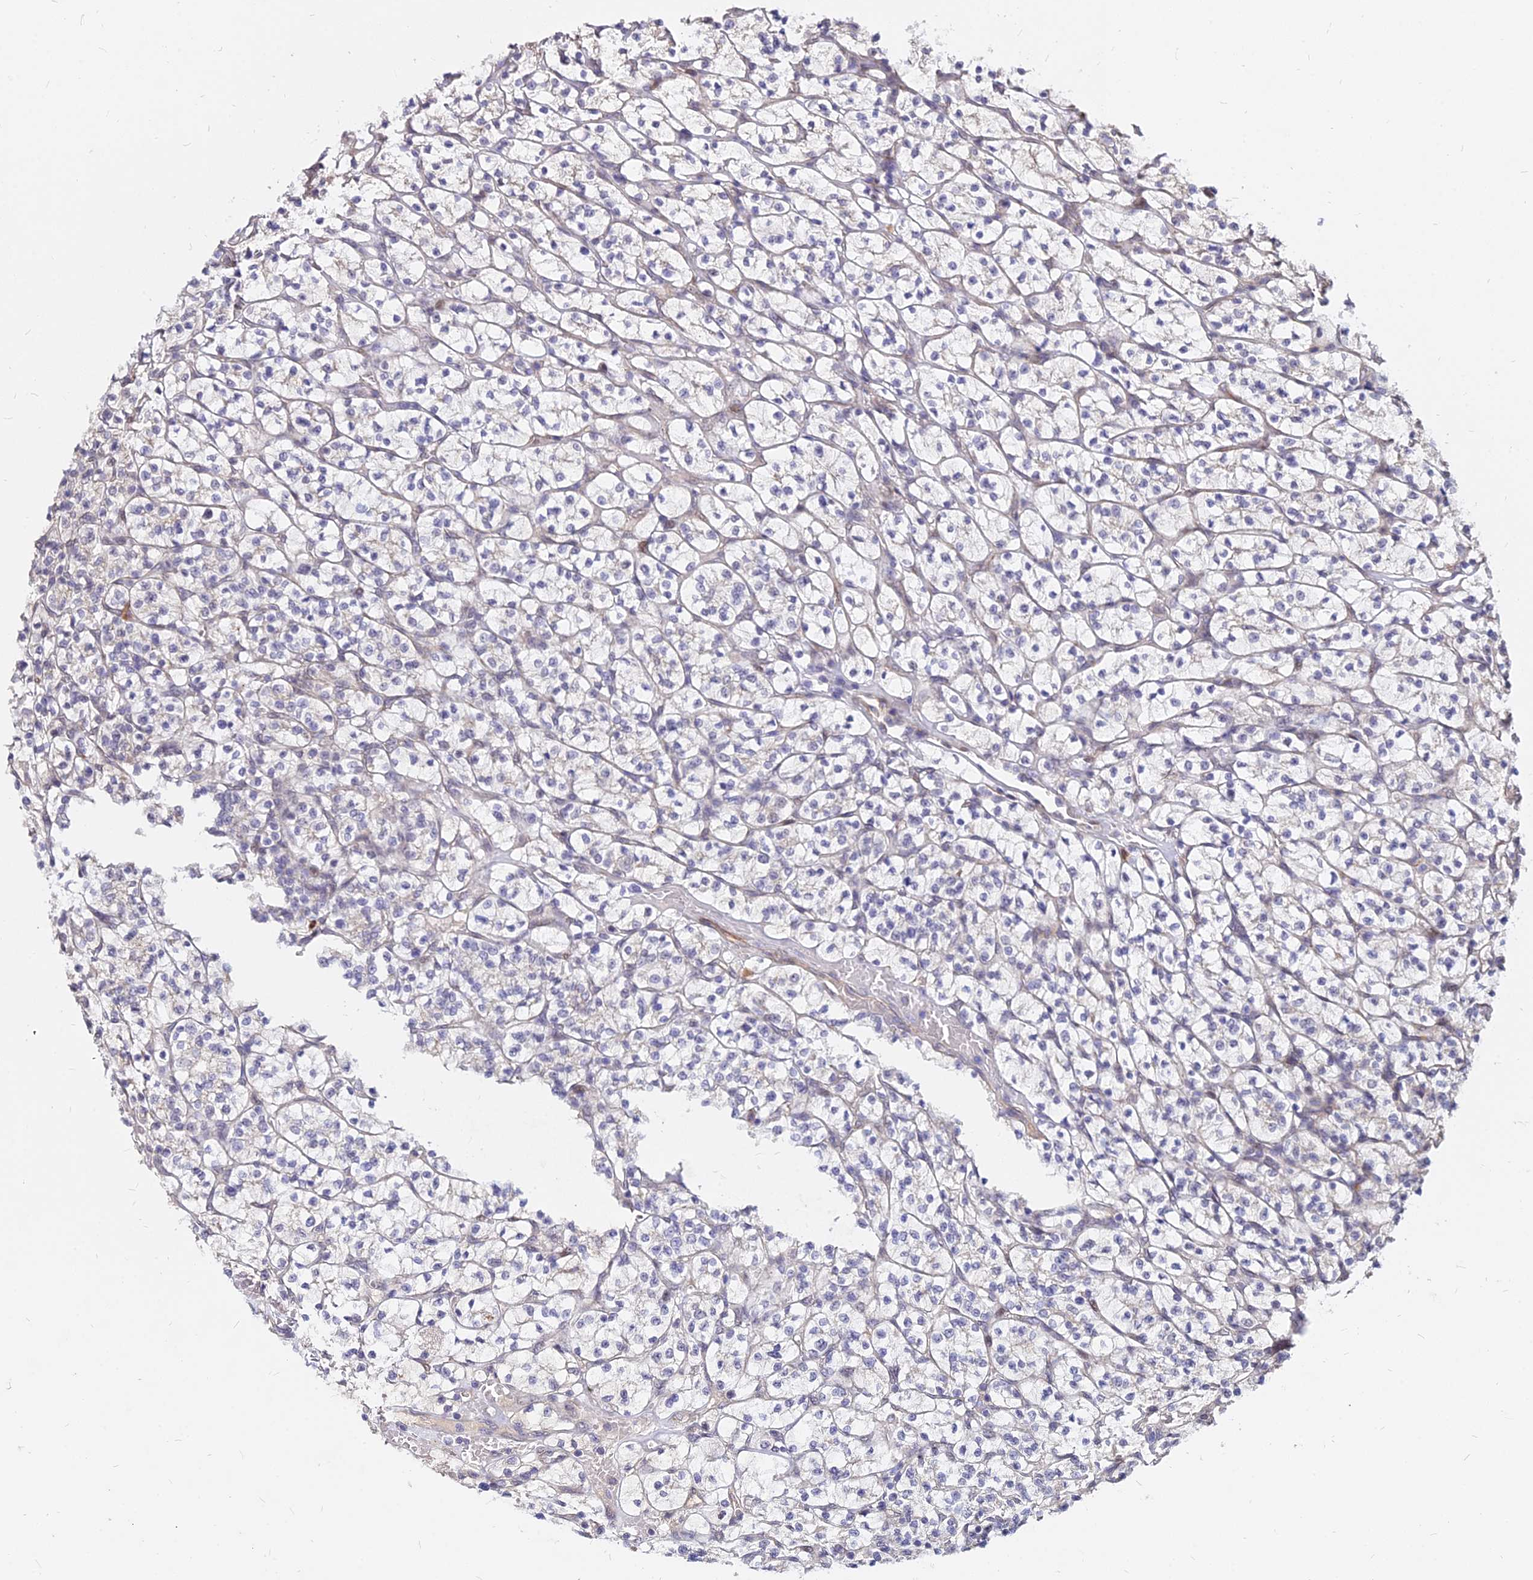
{"staining": {"intensity": "negative", "quantity": "none", "location": "none"}, "tissue": "renal cancer", "cell_type": "Tumor cells", "image_type": "cancer", "snomed": [{"axis": "morphology", "description": "Adenocarcinoma, NOS"}, {"axis": "topography", "description": "Kidney"}], "caption": "The image exhibits no staining of tumor cells in renal cancer.", "gene": "C11orf68", "patient": {"sex": "female", "age": 64}}